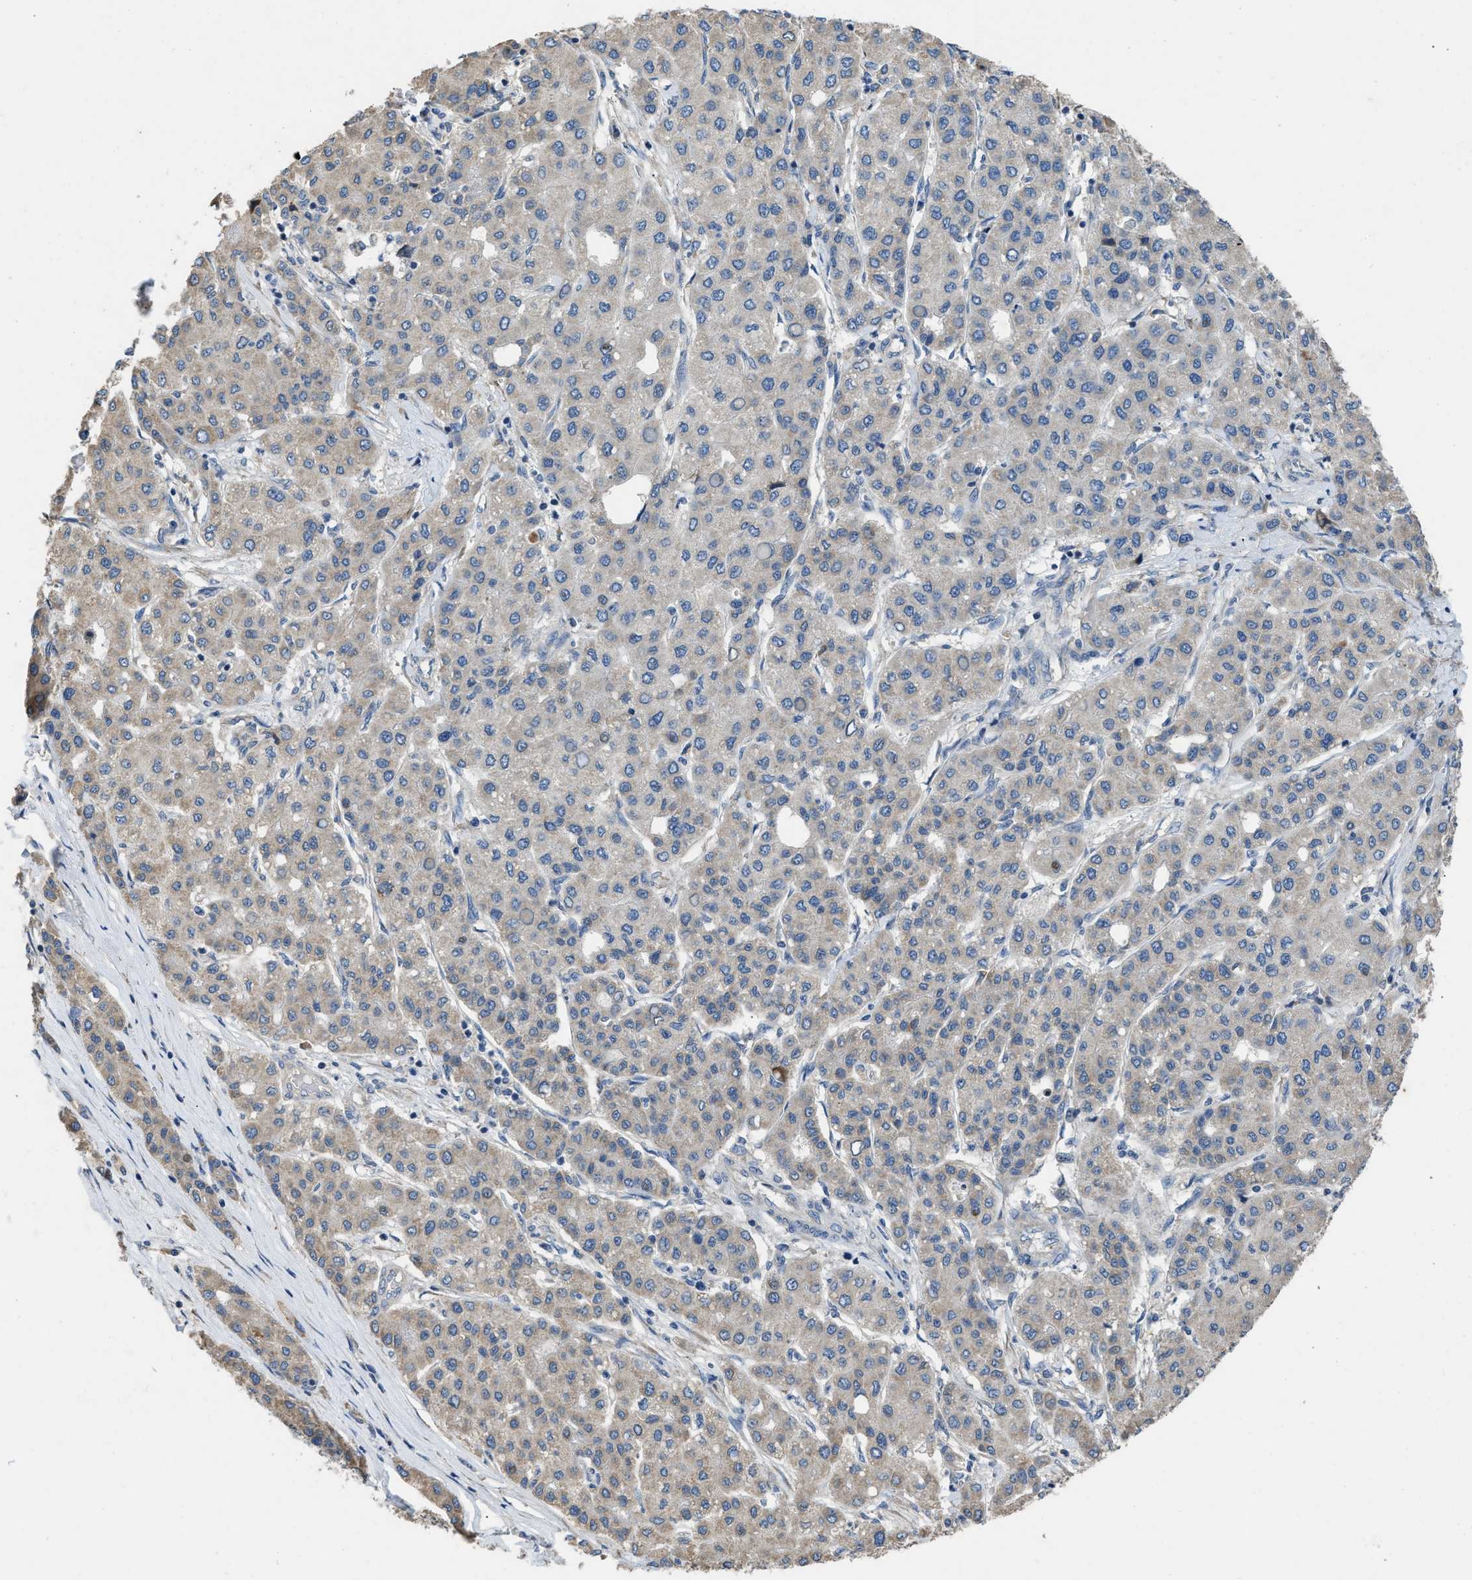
{"staining": {"intensity": "weak", "quantity": "<25%", "location": "cytoplasmic/membranous"}, "tissue": "liver cancer", "cell_type": "Tumor cells", "image_type": "cancer", "snomed": [{"axis": "morphology", "description": "Carcinoma, Hepatocellular, NOS"}, {"axis": "topography", "description": "Liver"}], "caption": "An image of liver cancer (hepatocellular carcinoma) stained for a protein exhibits no brown staining in tumor cells. Nuclei are stained in blue.", "gene": "TMEM150A", "patient": {"sex": "male", "age": 65}}